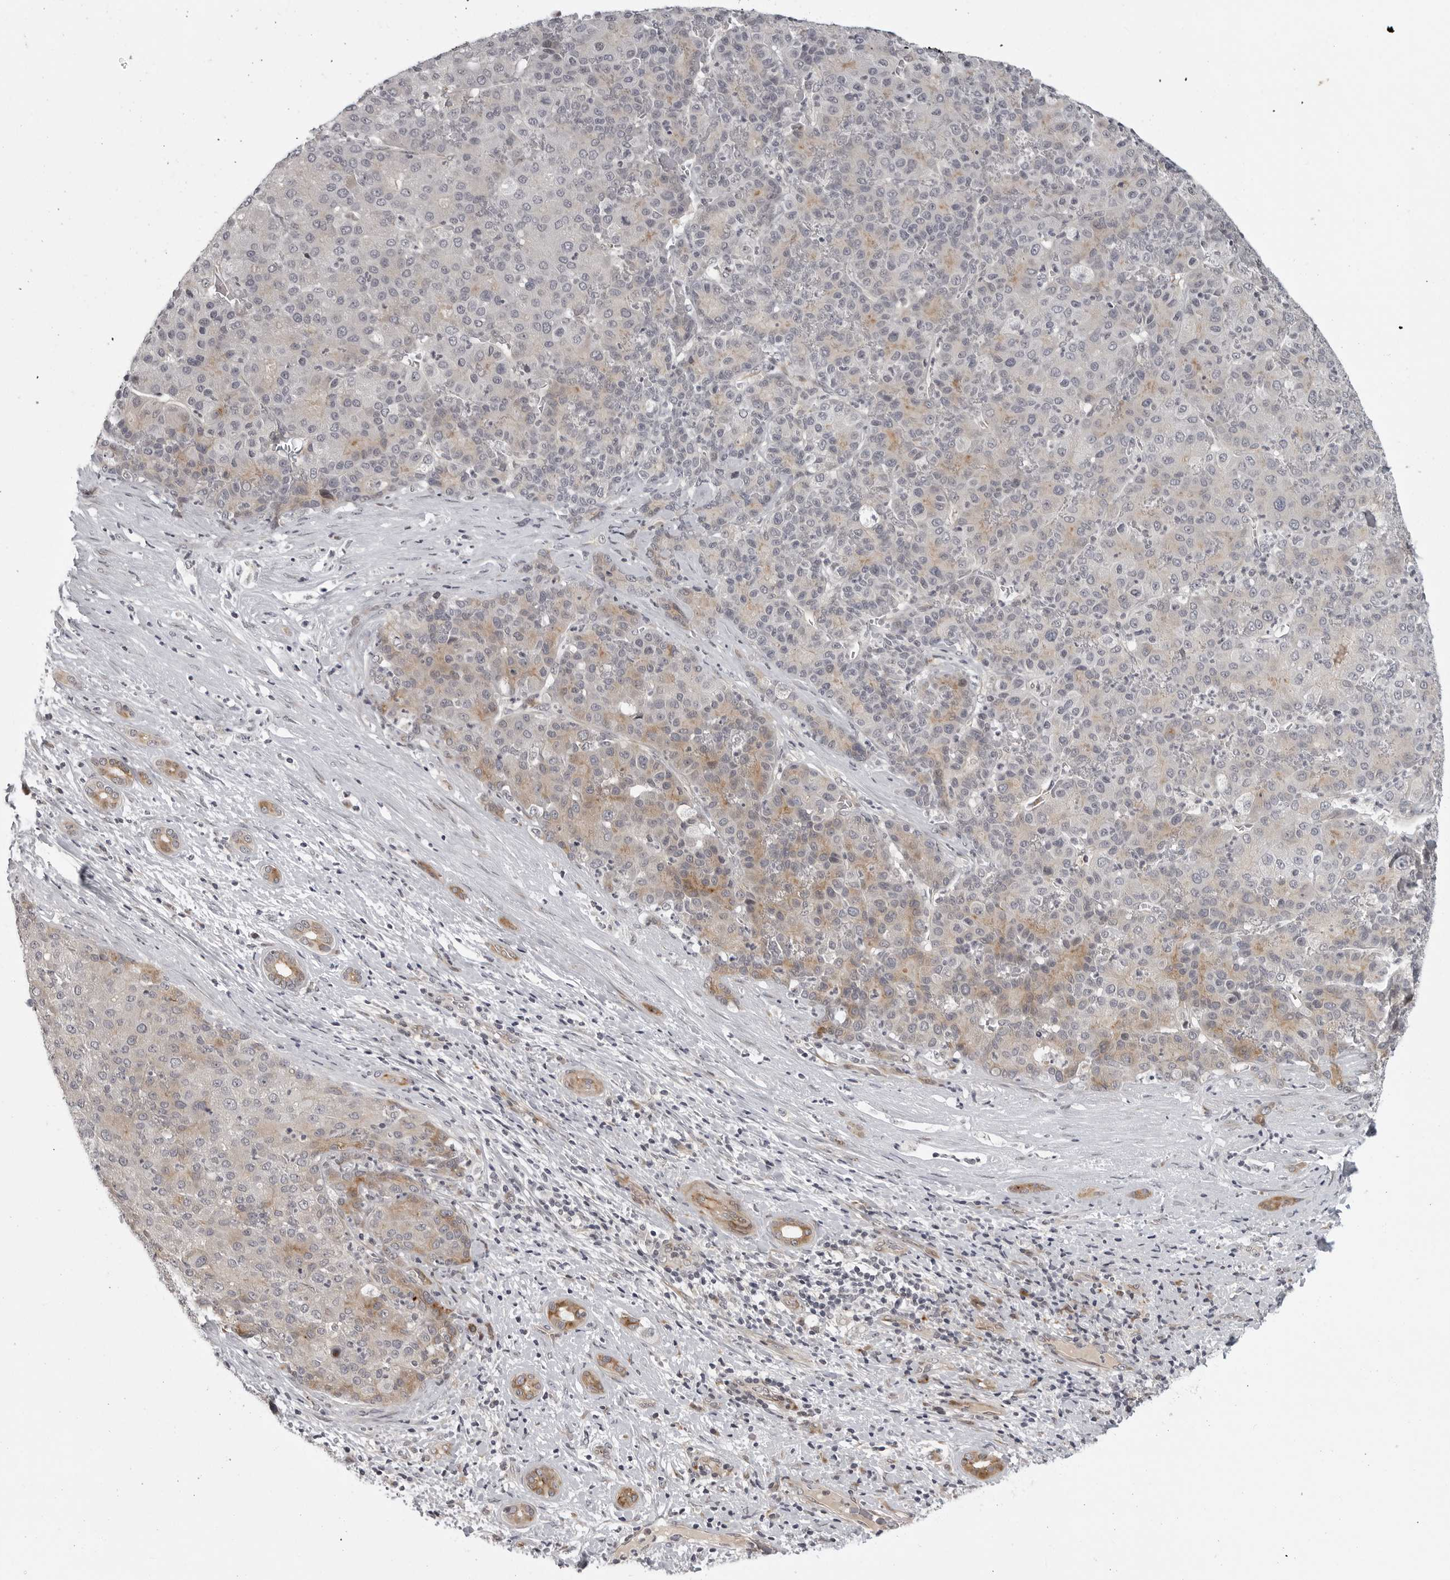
{"staining": {"intensity": "weak", "quantity": "<25%", "location": "cytoplasmic/membranous"}, "tissue": "liver cancer", "cell_type": "Tumor cells", "image_type": "cancer", "snomed": [{"axis": "morphology", "description": "Carcinoma, Hepatocellular, NOS"}, {"axis": "topography", "description": "Liver"}], "caption": "Tumor cells show no significant protein expression in liver hepatocellular carcinoma. (Immunohistochemistry, brightfield microscopy, high magnification).", "gene": "CD300LD", "patient": {"sex": "male", "age": 65}}